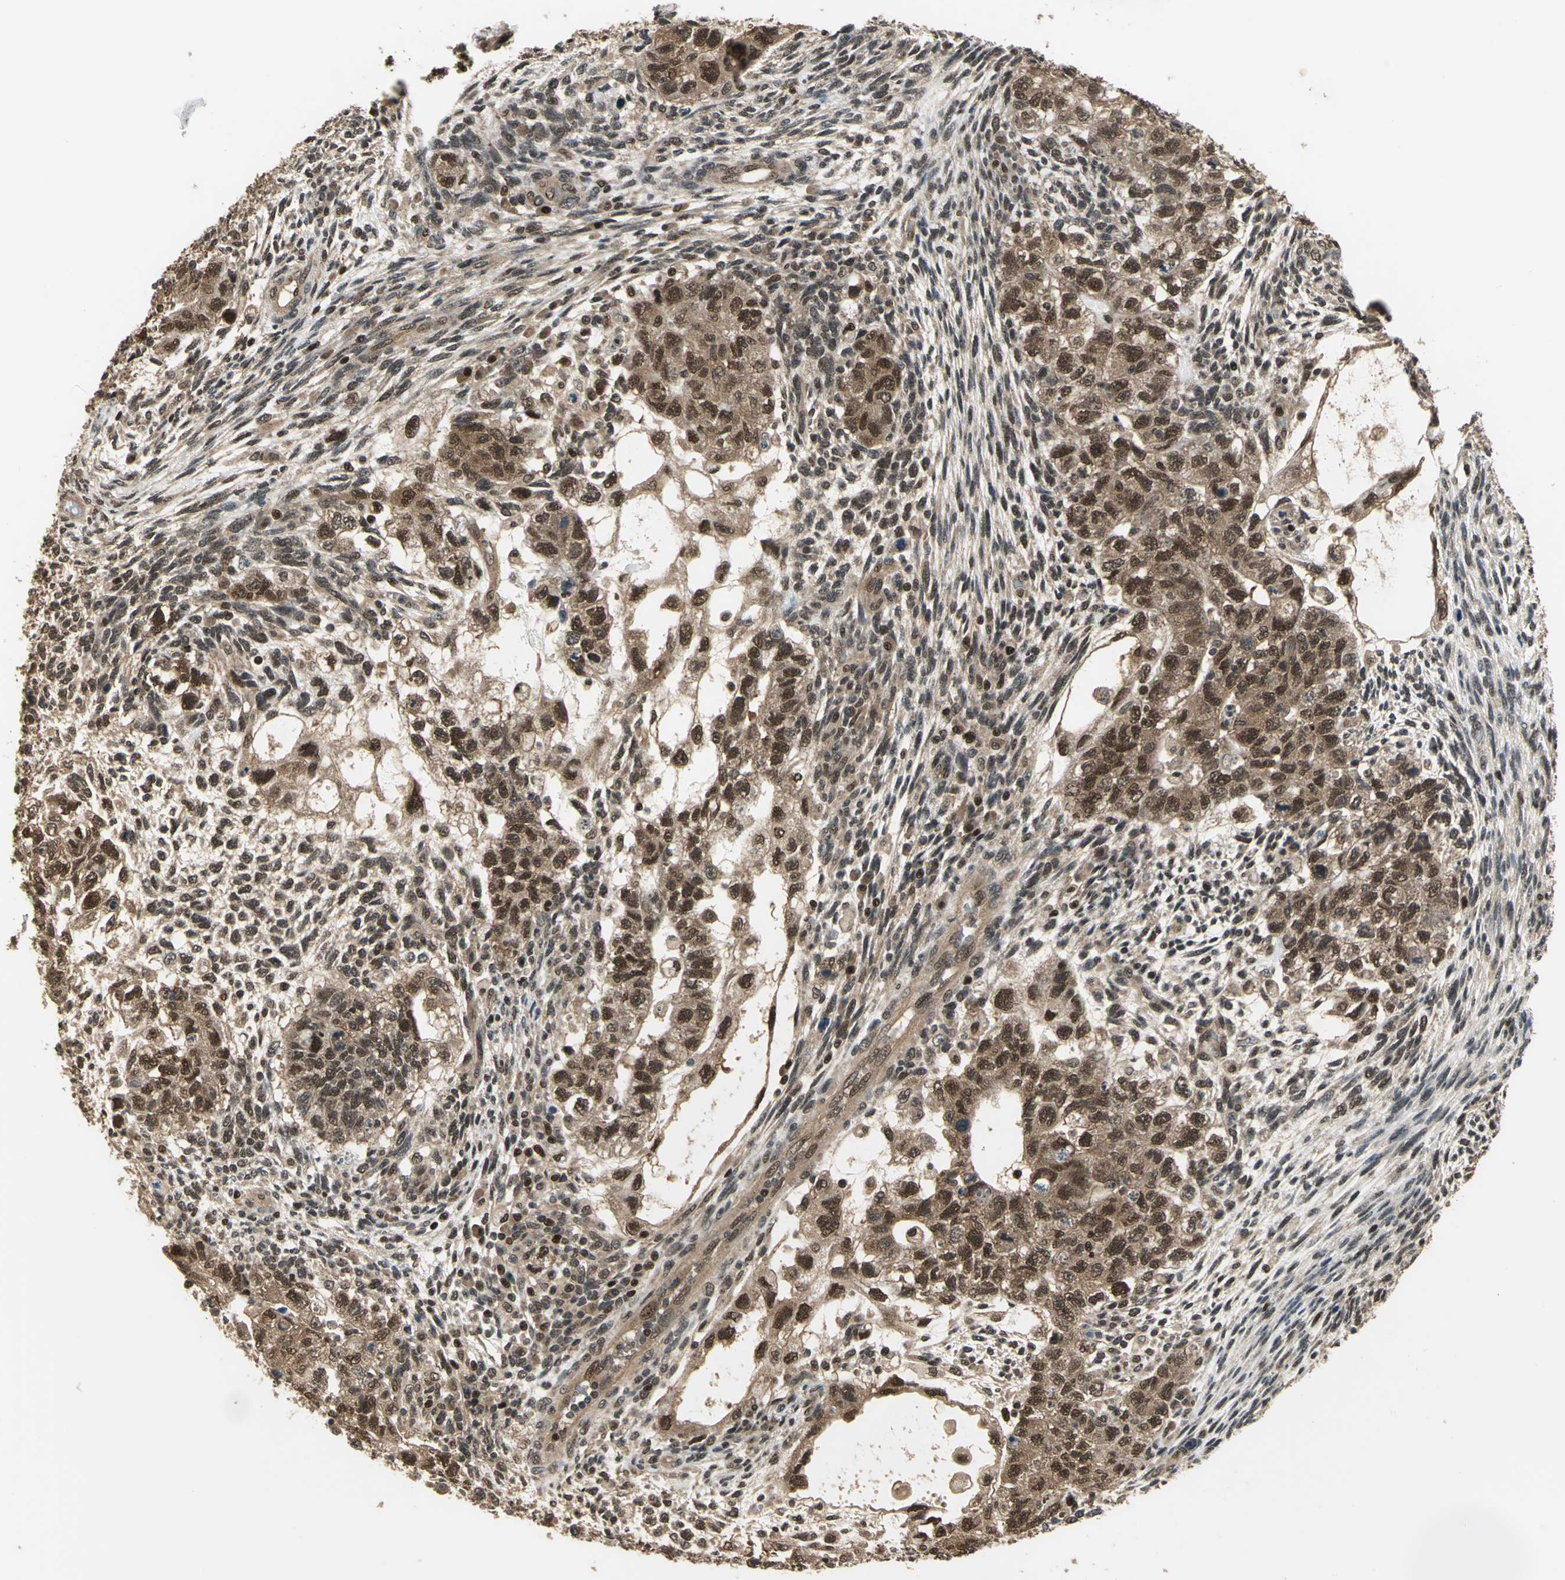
{"staining": {"intensity": "moderate", "quantity": ">75%", "location": "cytoplasmic/membranous,nuclear"}, "tissue": "testis cancer", "cell_type": "Tumor cells", "image_type": "cancer", "snomed": [{"axis": "morphology", "description": "Normal tissue, NOS"}, {"axis": "morphology", "description": "Carcinoma, Embryonal, NOS"}, {"axis": "topography", "description": "Testis"}], "caption": "Immunohistochemistry (IHC) (DAB (3,3'-diaminobenzidine)) staining of human testis embryonal carcinoma exhibits moderate cytoplasmic/membranous and nuclear protein staining in approximately >75% of tumor cells.", "gene": "PSMC3", "patient": {"sex": "male", "age": 36}}